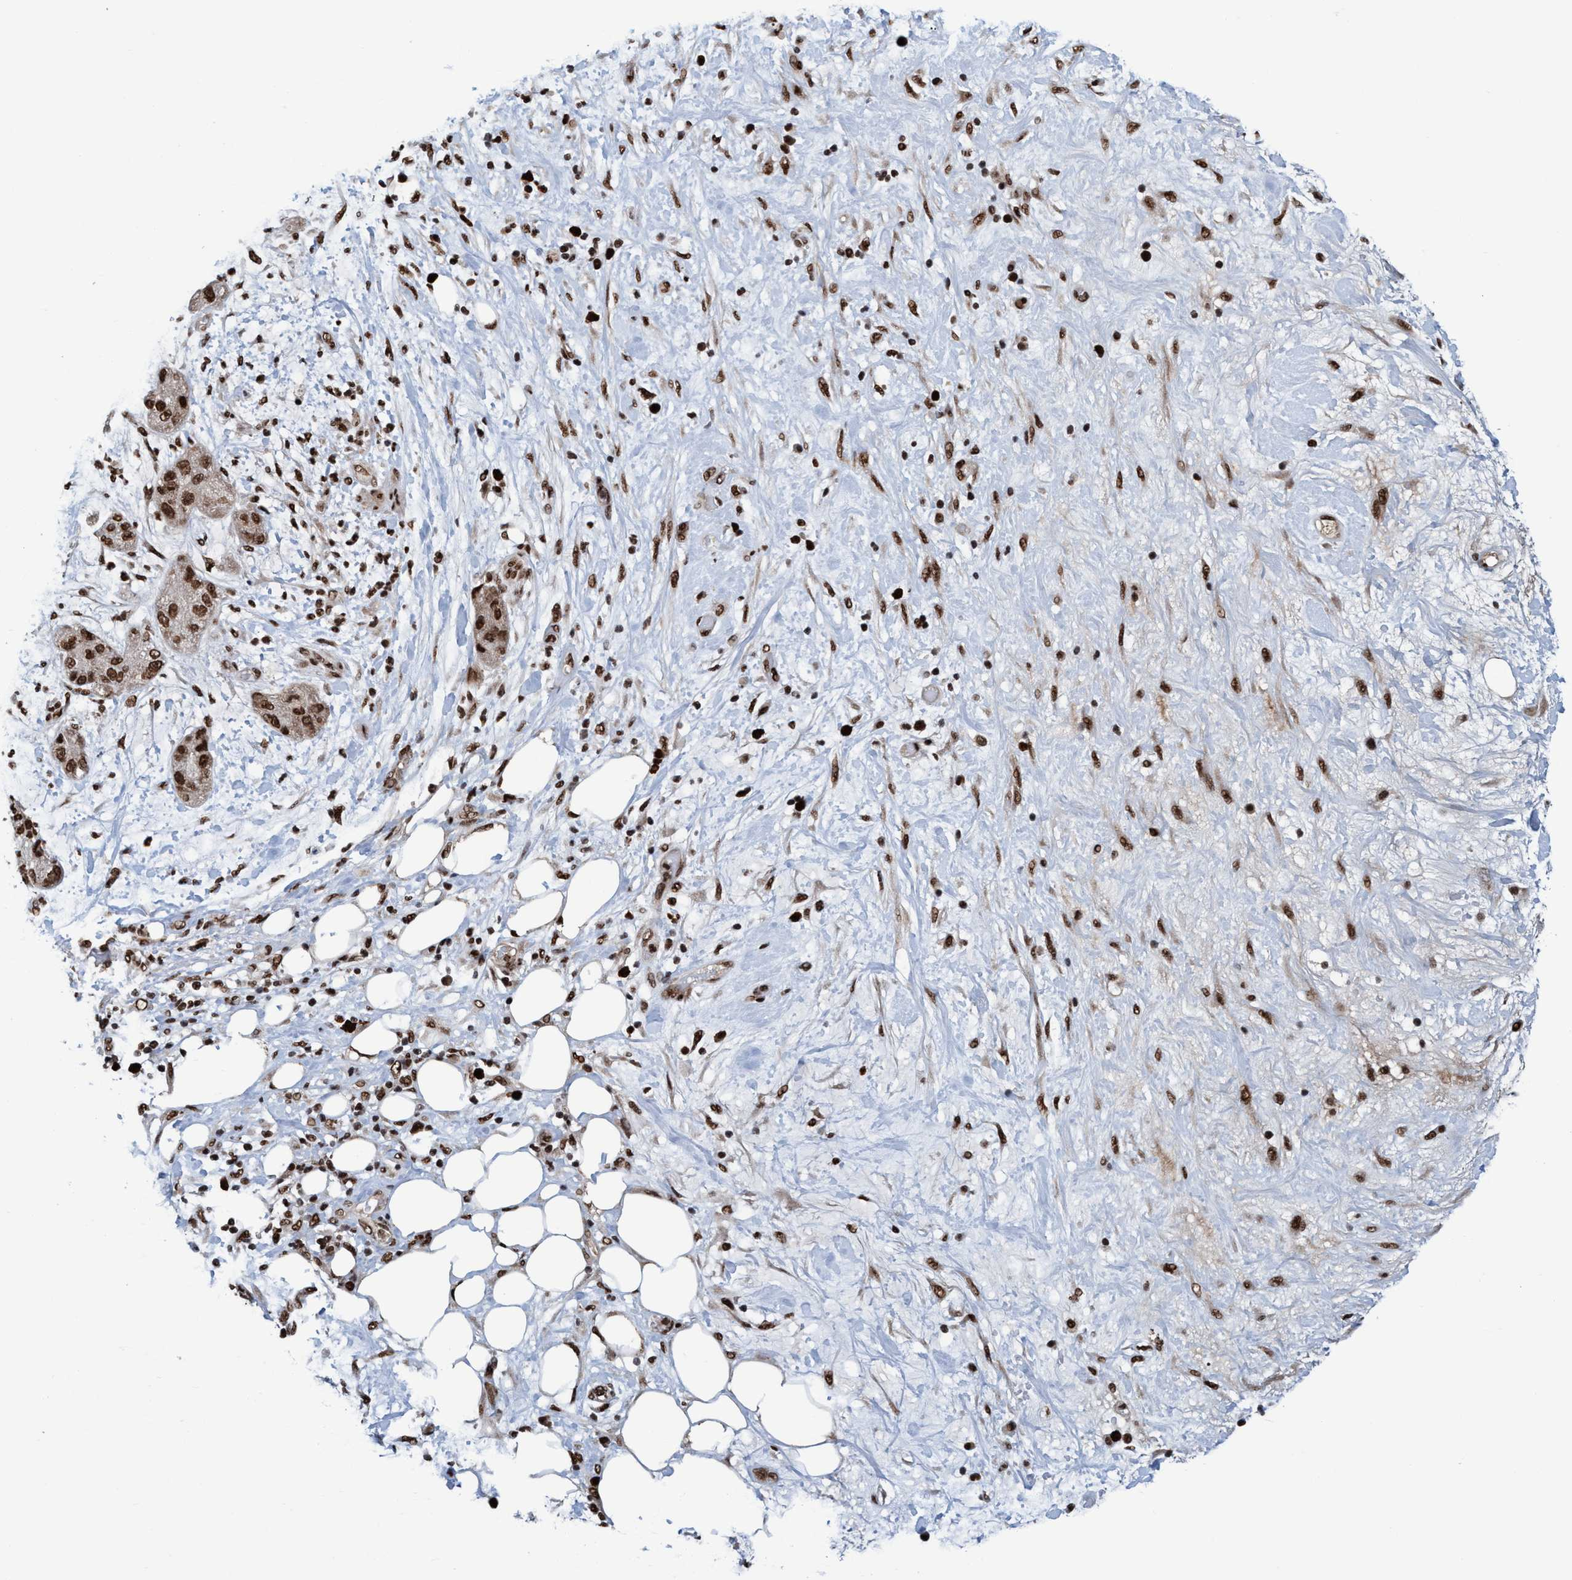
{"staining": {"intensity": "moderate", "quantity": ">75%", "location": "nuclear"}, "tissue": "pancreatic cancer", "cell_type": "Tumor cells", "image_type": "cancer", "snomed": [{"axis": "morphology", "description": "Adenocarcinoma, NOS"}, {"axis": "topography", "description": "Pancreas"}], "caption": "Immunohistochemical staining of pancreatic cancer displays moderate nuclear protein positivity in about >75% of tumor cells.", "gene": "TOPBP1", "patient": {"sex": "female", "age": 78}}